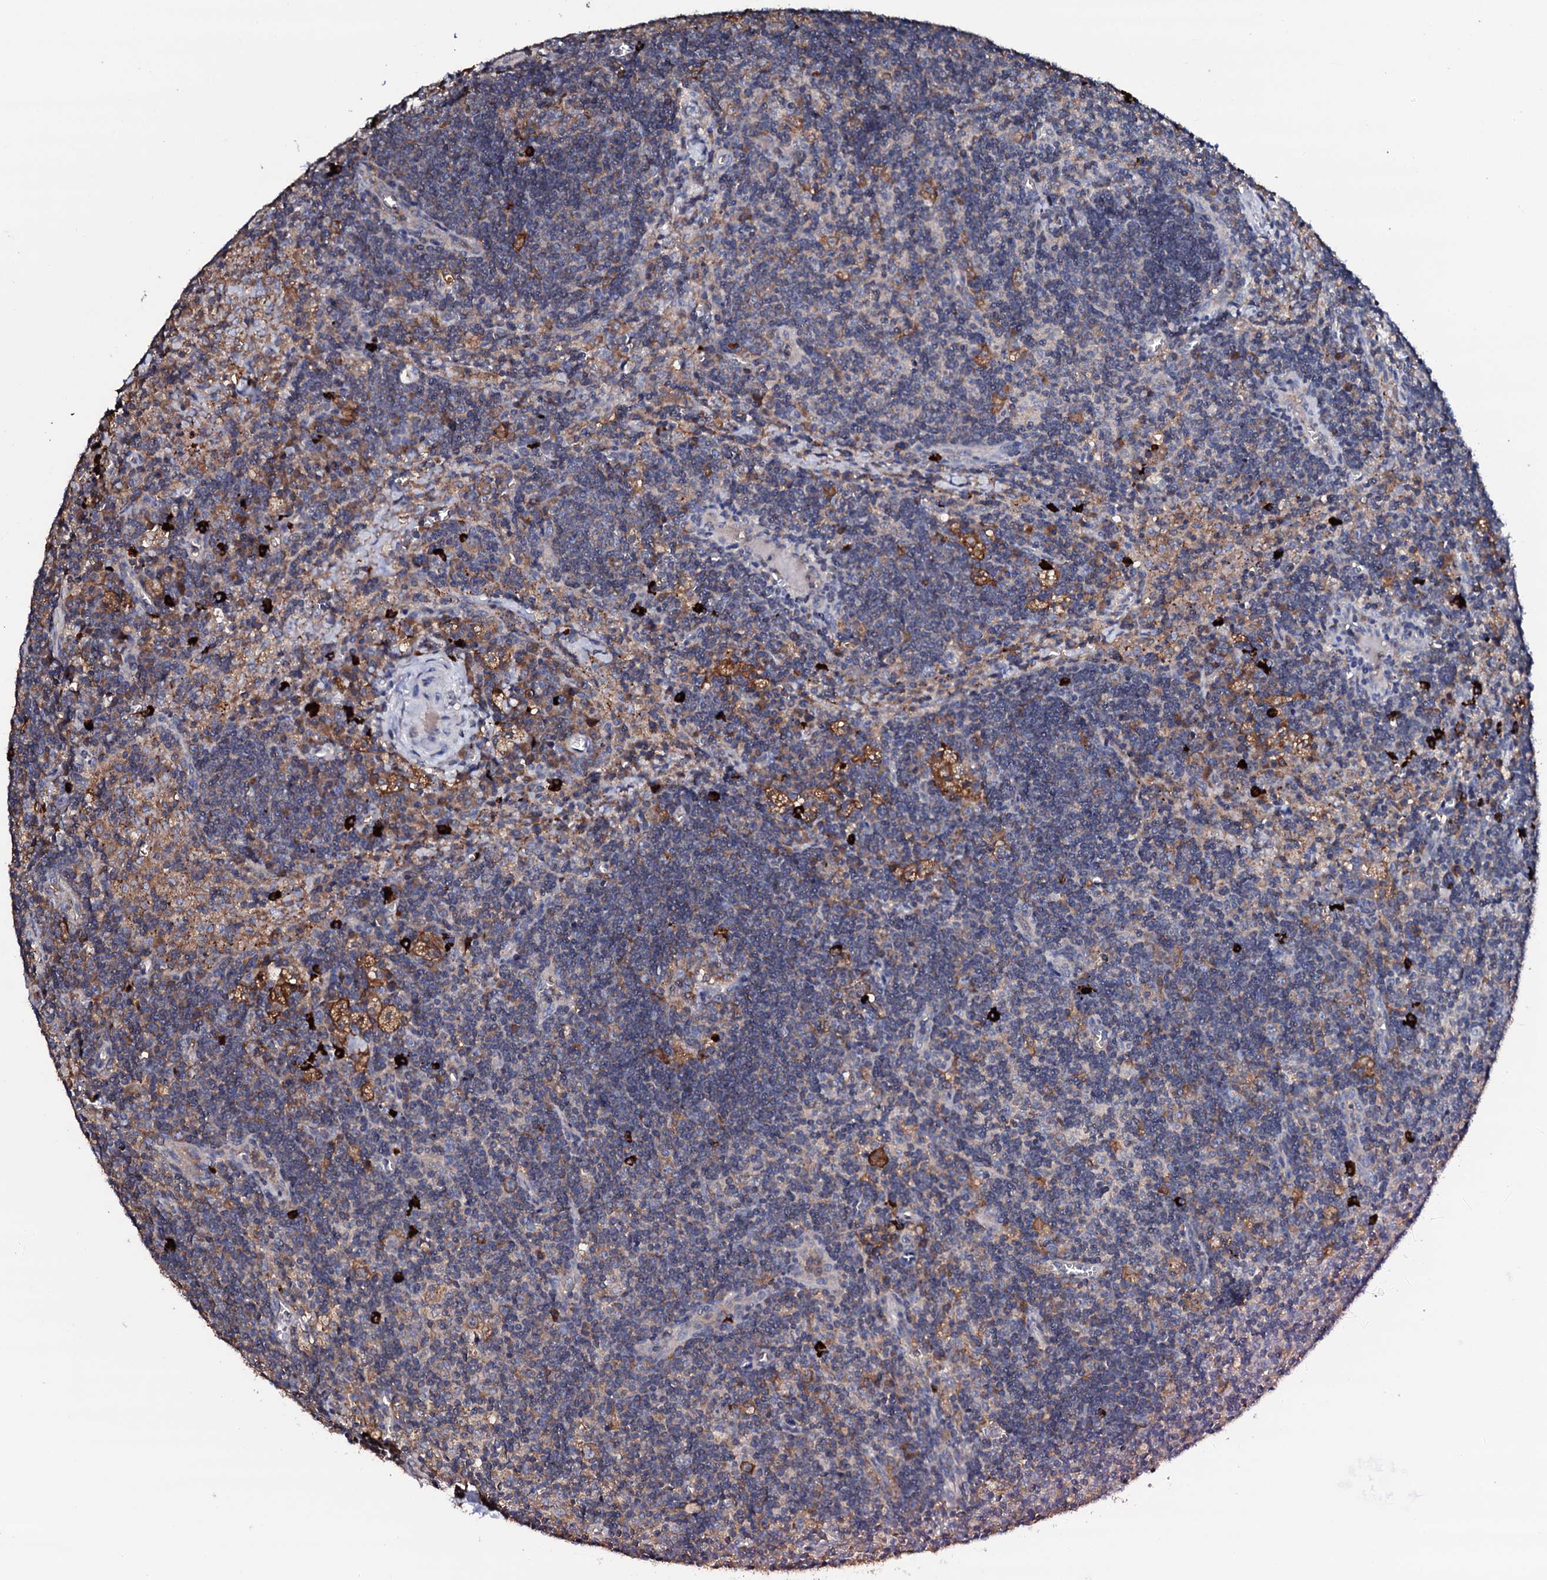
{"staining": {"intensity": "moderate", "quantity": "<25%", "location": "cytoplasmic/membranous"}, "tissue": "lymph node", "cell_type": "Germinal center cells", "image_type": "normal", "snomed": [{"axis": "morphology", "description": "Normal tissue, NOS"}, {"axis": "topography", "description": "Lymph node"}], "caption": "A brown stain shows moderate cytoplasmic/membranous positivity of a protein in germinal center cells of unremarkable lymph node. The staining was performed using DAB (3,3'-diaminobenzidine), with brown indicating positive protein expression. Nuclei are stained blue with hematoxylin.", "gene": "TCAF2C", "patient": {"sex": "male", "age": 58}}